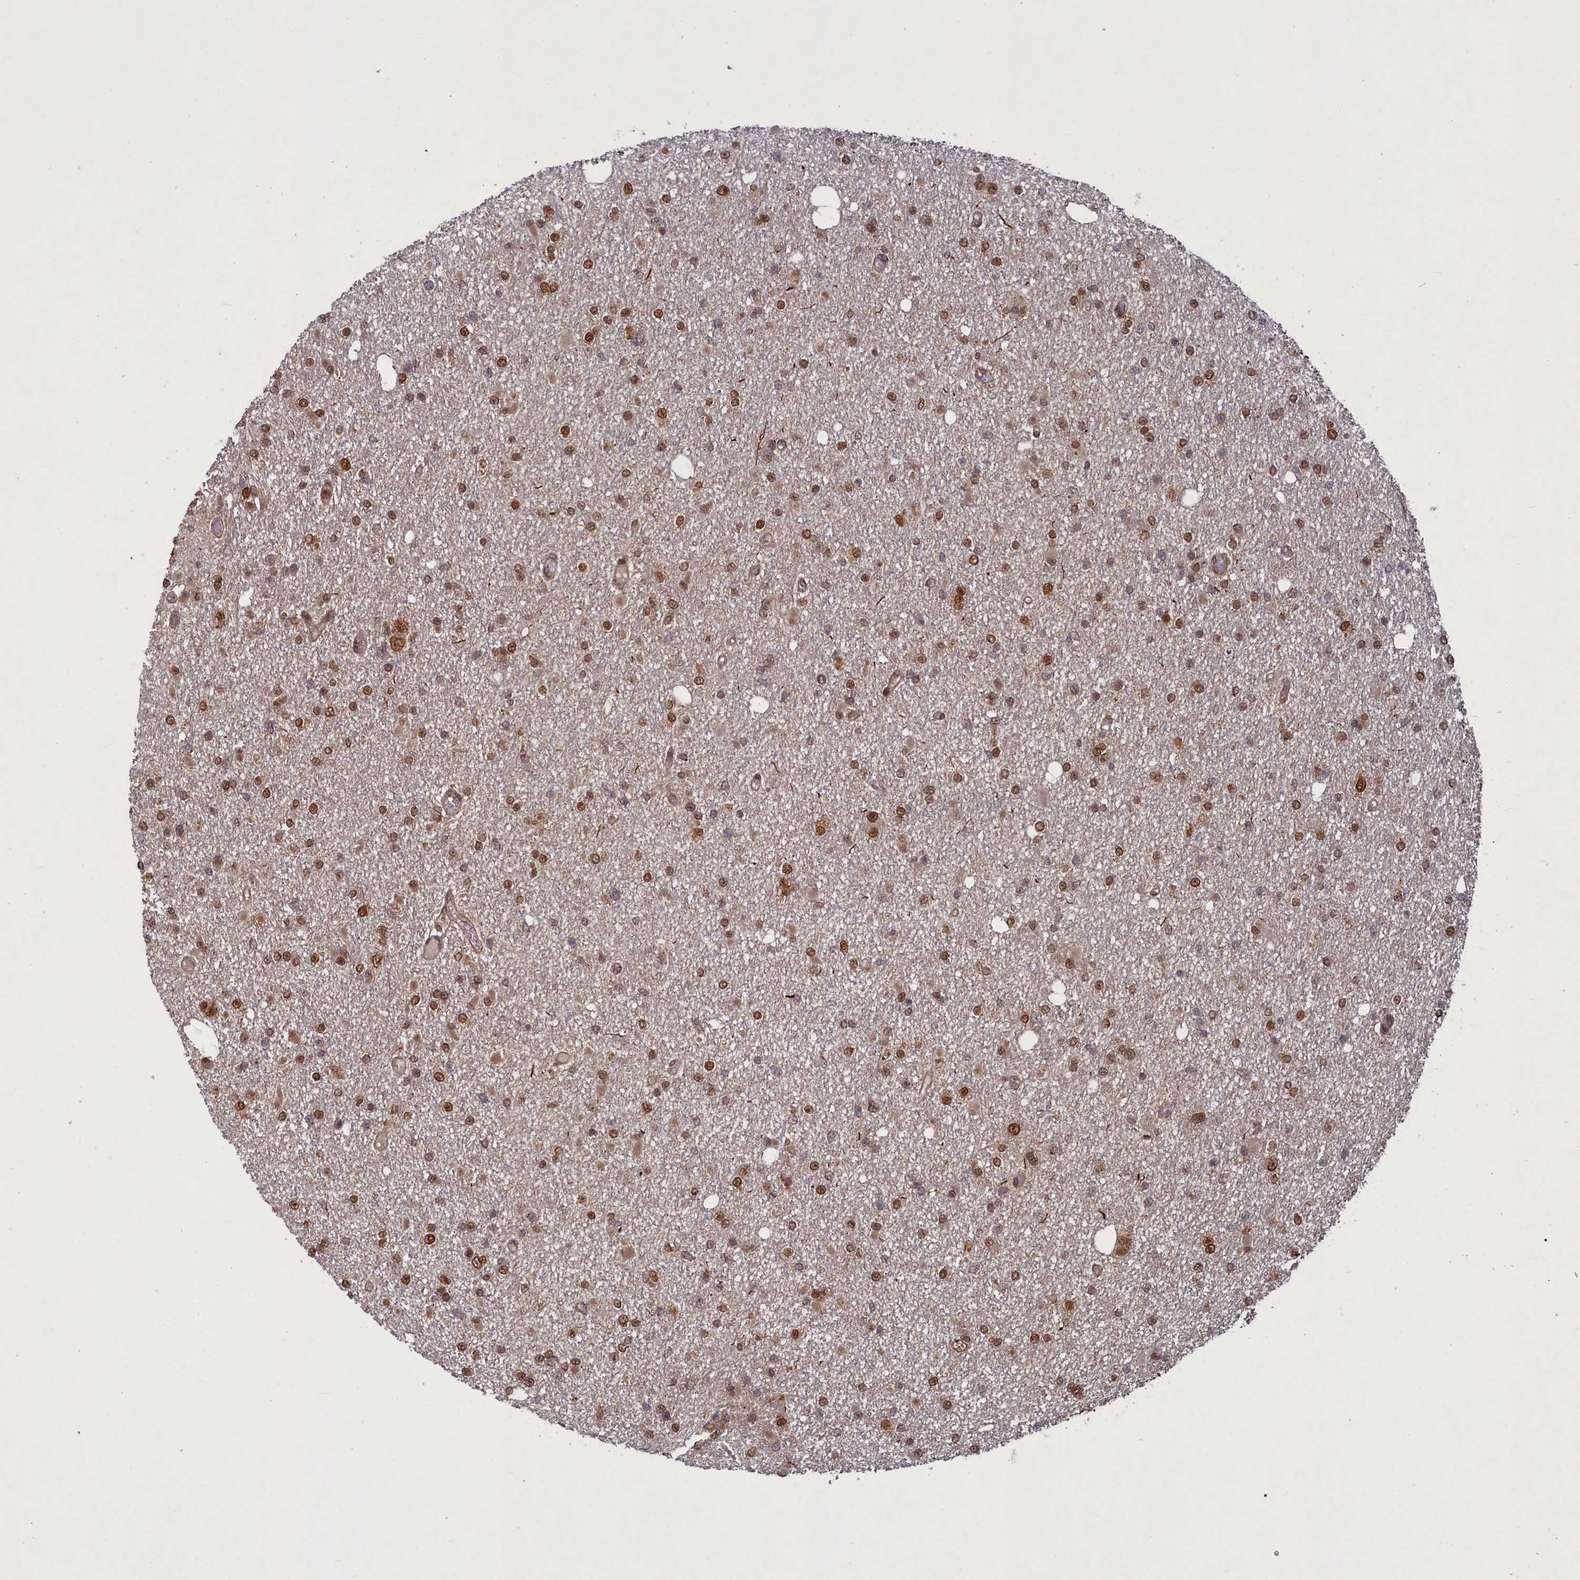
{"staining": {"intensity": "moderate", "quantity": ">75%", "location": "nuclear"}, "tissue": "glioma", "cell_type": "Tumor cells", "image_type": "cancer", "snomed": [{"axis": "morphology", "description": "Glioma, malignant, Low grade"}, {"axis": "topography", "description": "Brain"}], "caption": "Human glioma stained with a protein marker shows moderate staining in tumor cells.", "gene": "NAE1", "patient": {"sex": "female", "age": 22}}